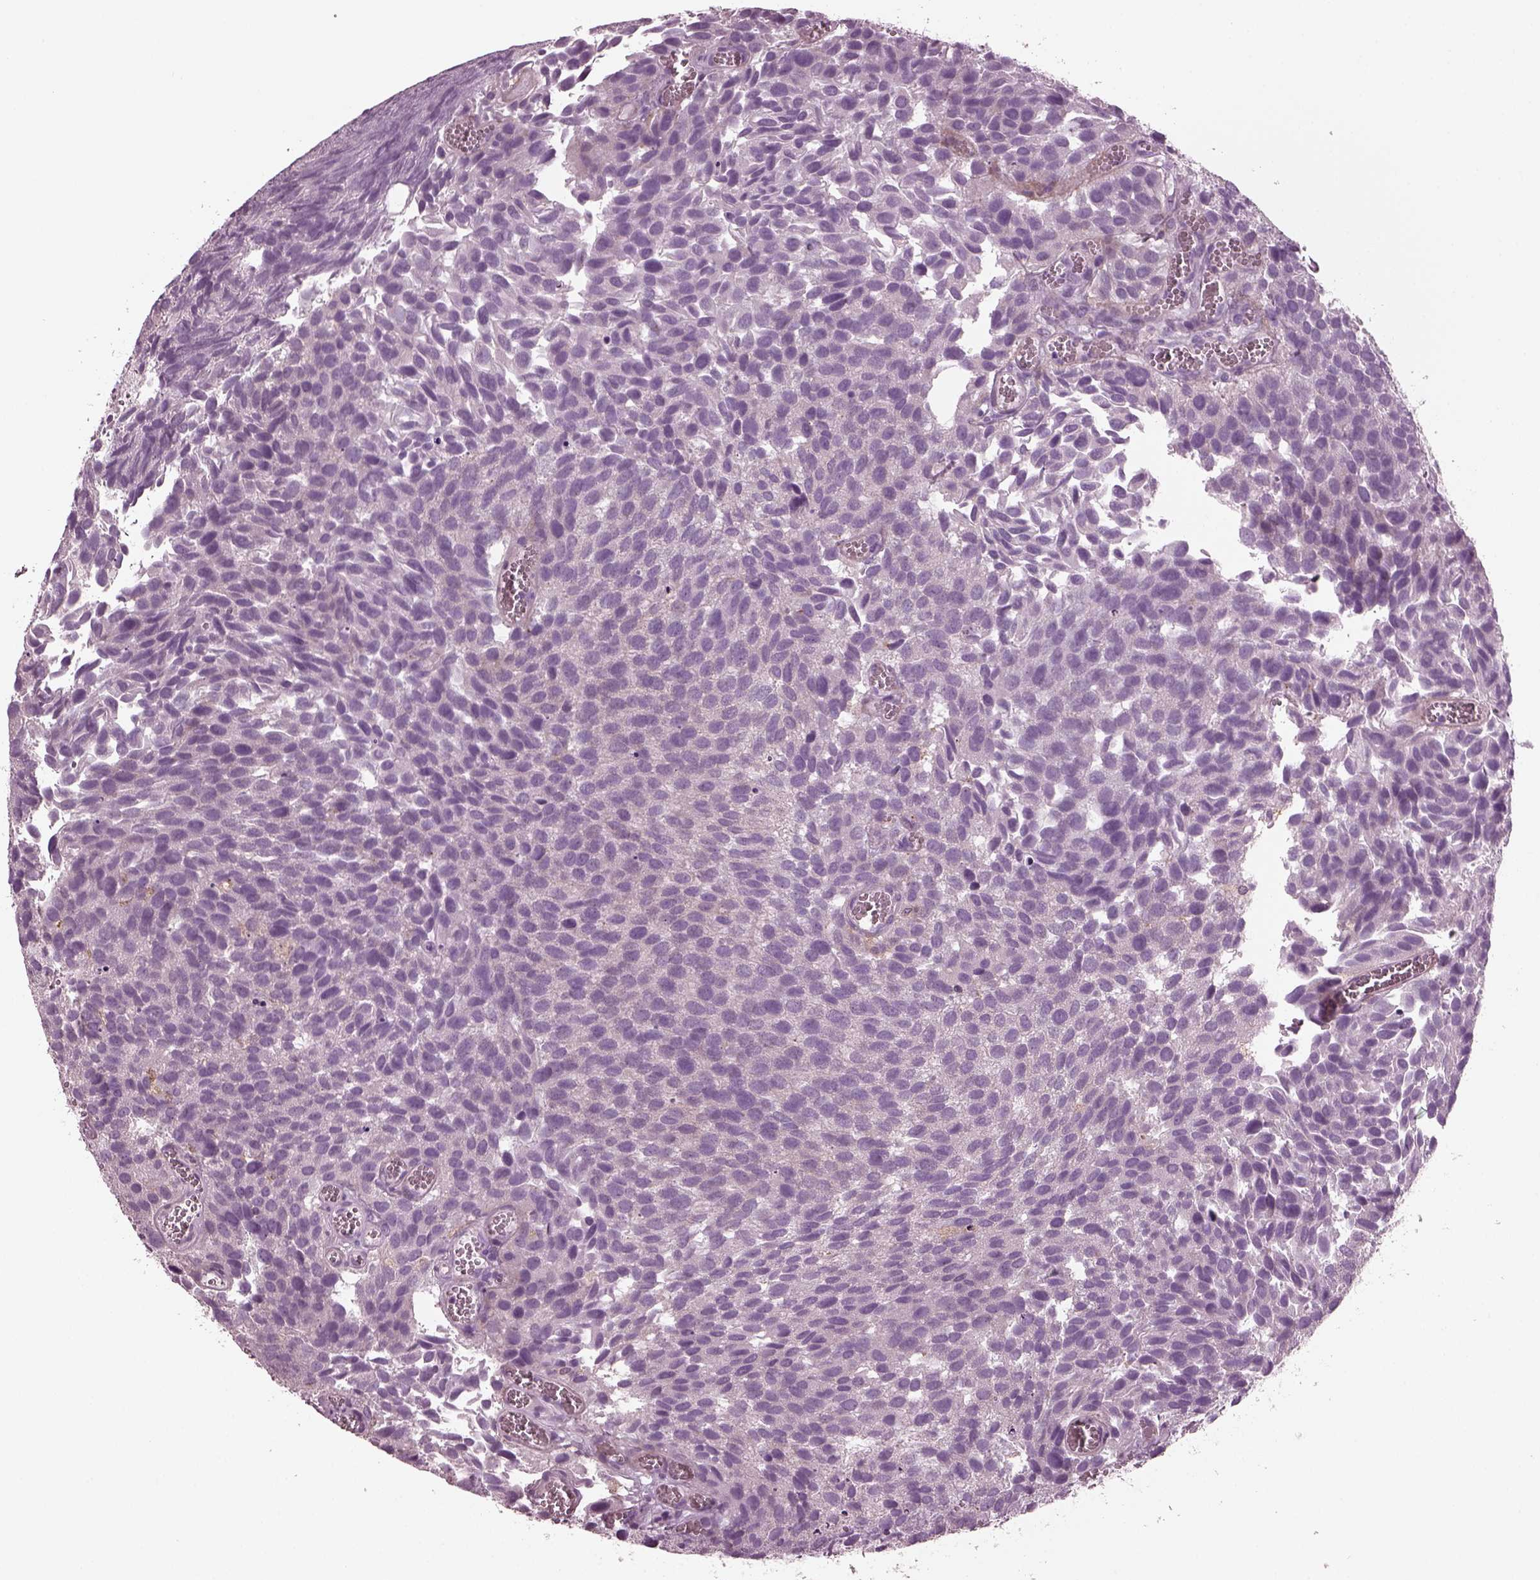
{"staining": {"intensity": "negative", "quantity": "none", "location": "none"}, "tissue": "urothelial cancer", "cell_type": "Tumor cells", "image_type": "cancer", "snomed": [{"axis": "morphology", "description": "Urothelial carcinoma, Low grade"}, {"axis": "topography", "description": "Urinary bladder"}], "caption": "Immunohistochemical staining of human urothelial carcinoma (low-grade) exhibits no significant staining in tumor cells.", "gene": "GDF11", "patient": {"sex": "female", "age": 69}}